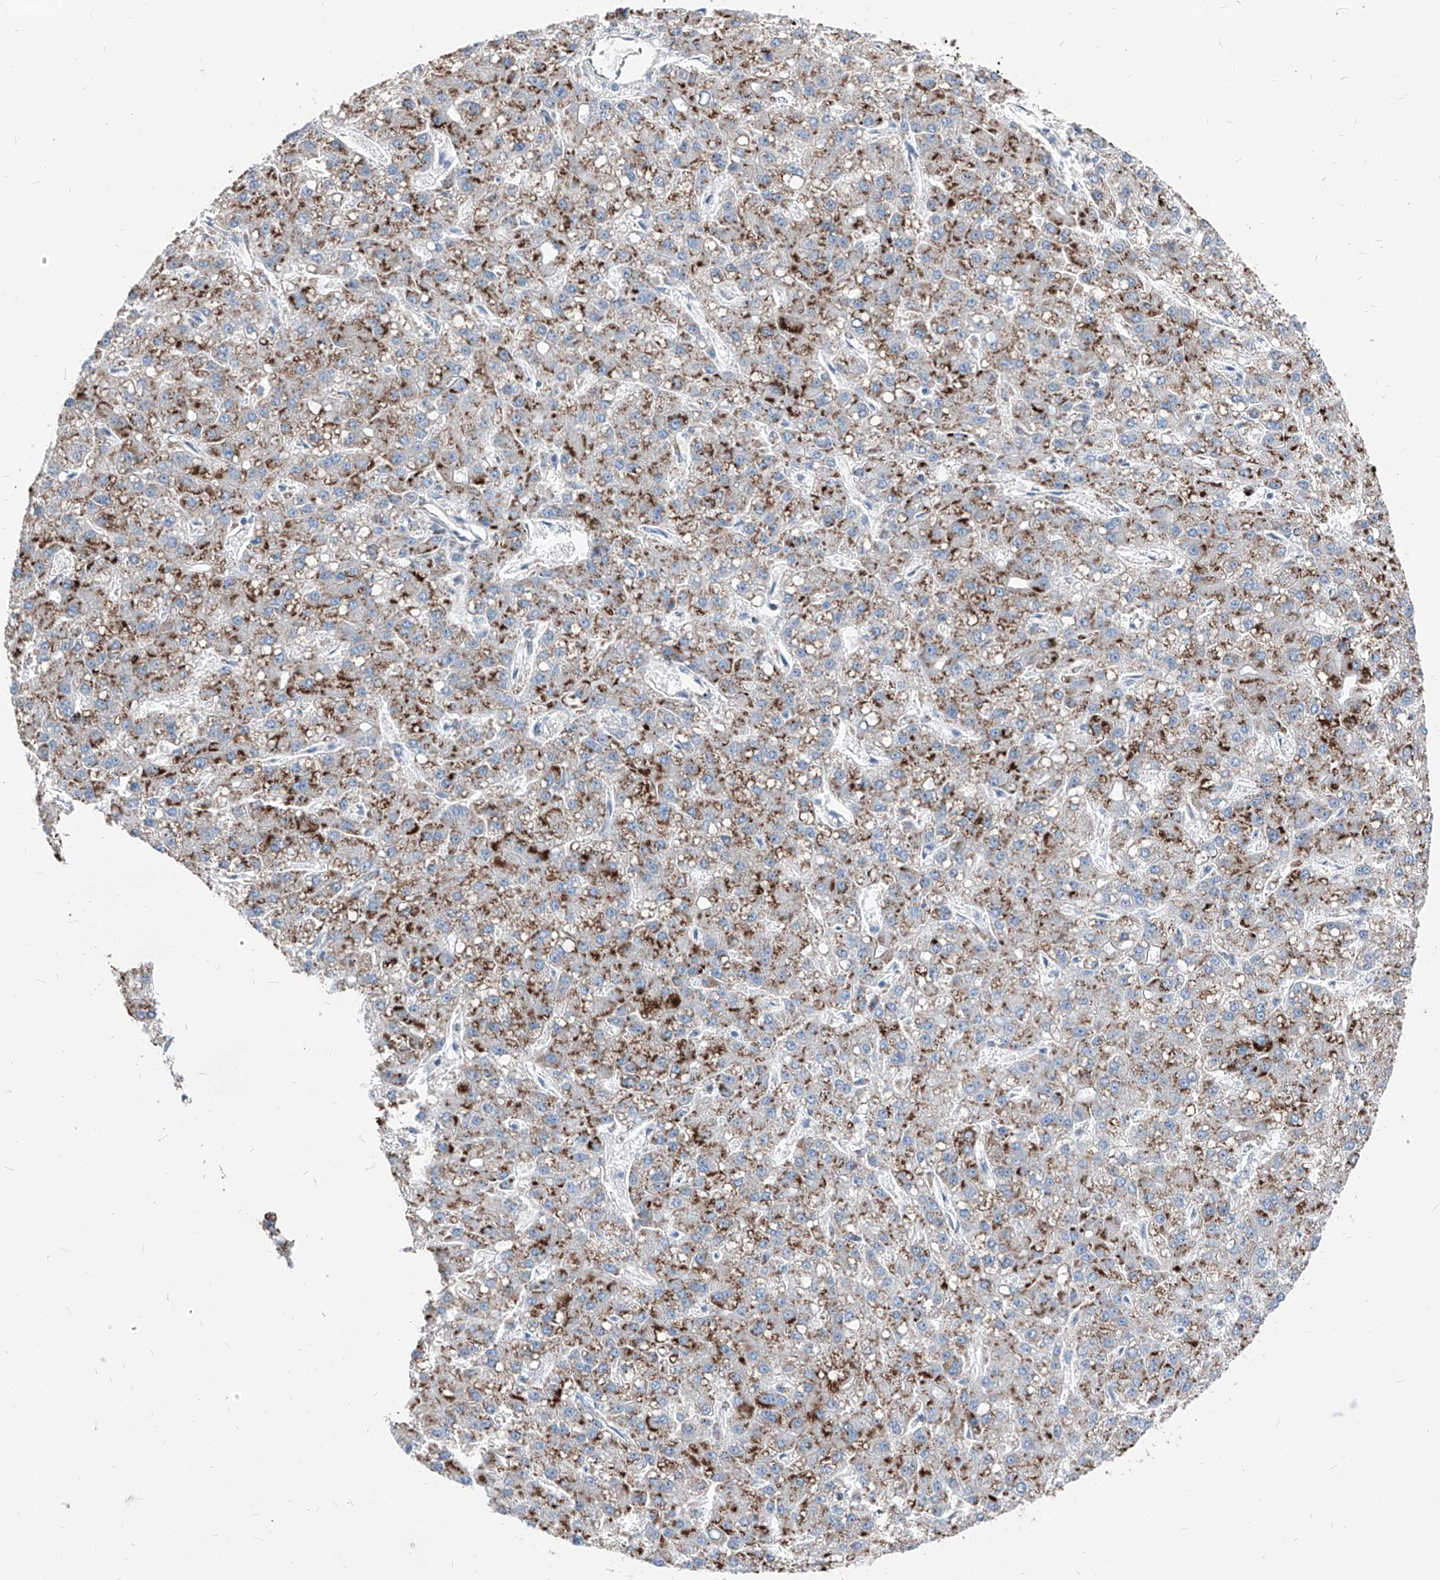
{"staining": {"intensity": "moderate", "quantity": ">75%", "location": "cytoplasmic/membranous"}, "tissue": "liver cancer", "cell_type": "Tumor cells", "image_type": "cancer", "snomed": [{"axis": "morphology", "description": "Carcinoma, Hepatocellular, NOS"}, {"axis": "topography", "description": "Liver"}], "caption": "The histopathology image displays immunohistochemical staining of hepatocellular carcinoma (liver). There is moderate cytoplasmic/membranous positivity is appreciated in approximately >75% of tumor cells.", "gene": "AGPS", "patient": {"sex": "male", "age": 67}}